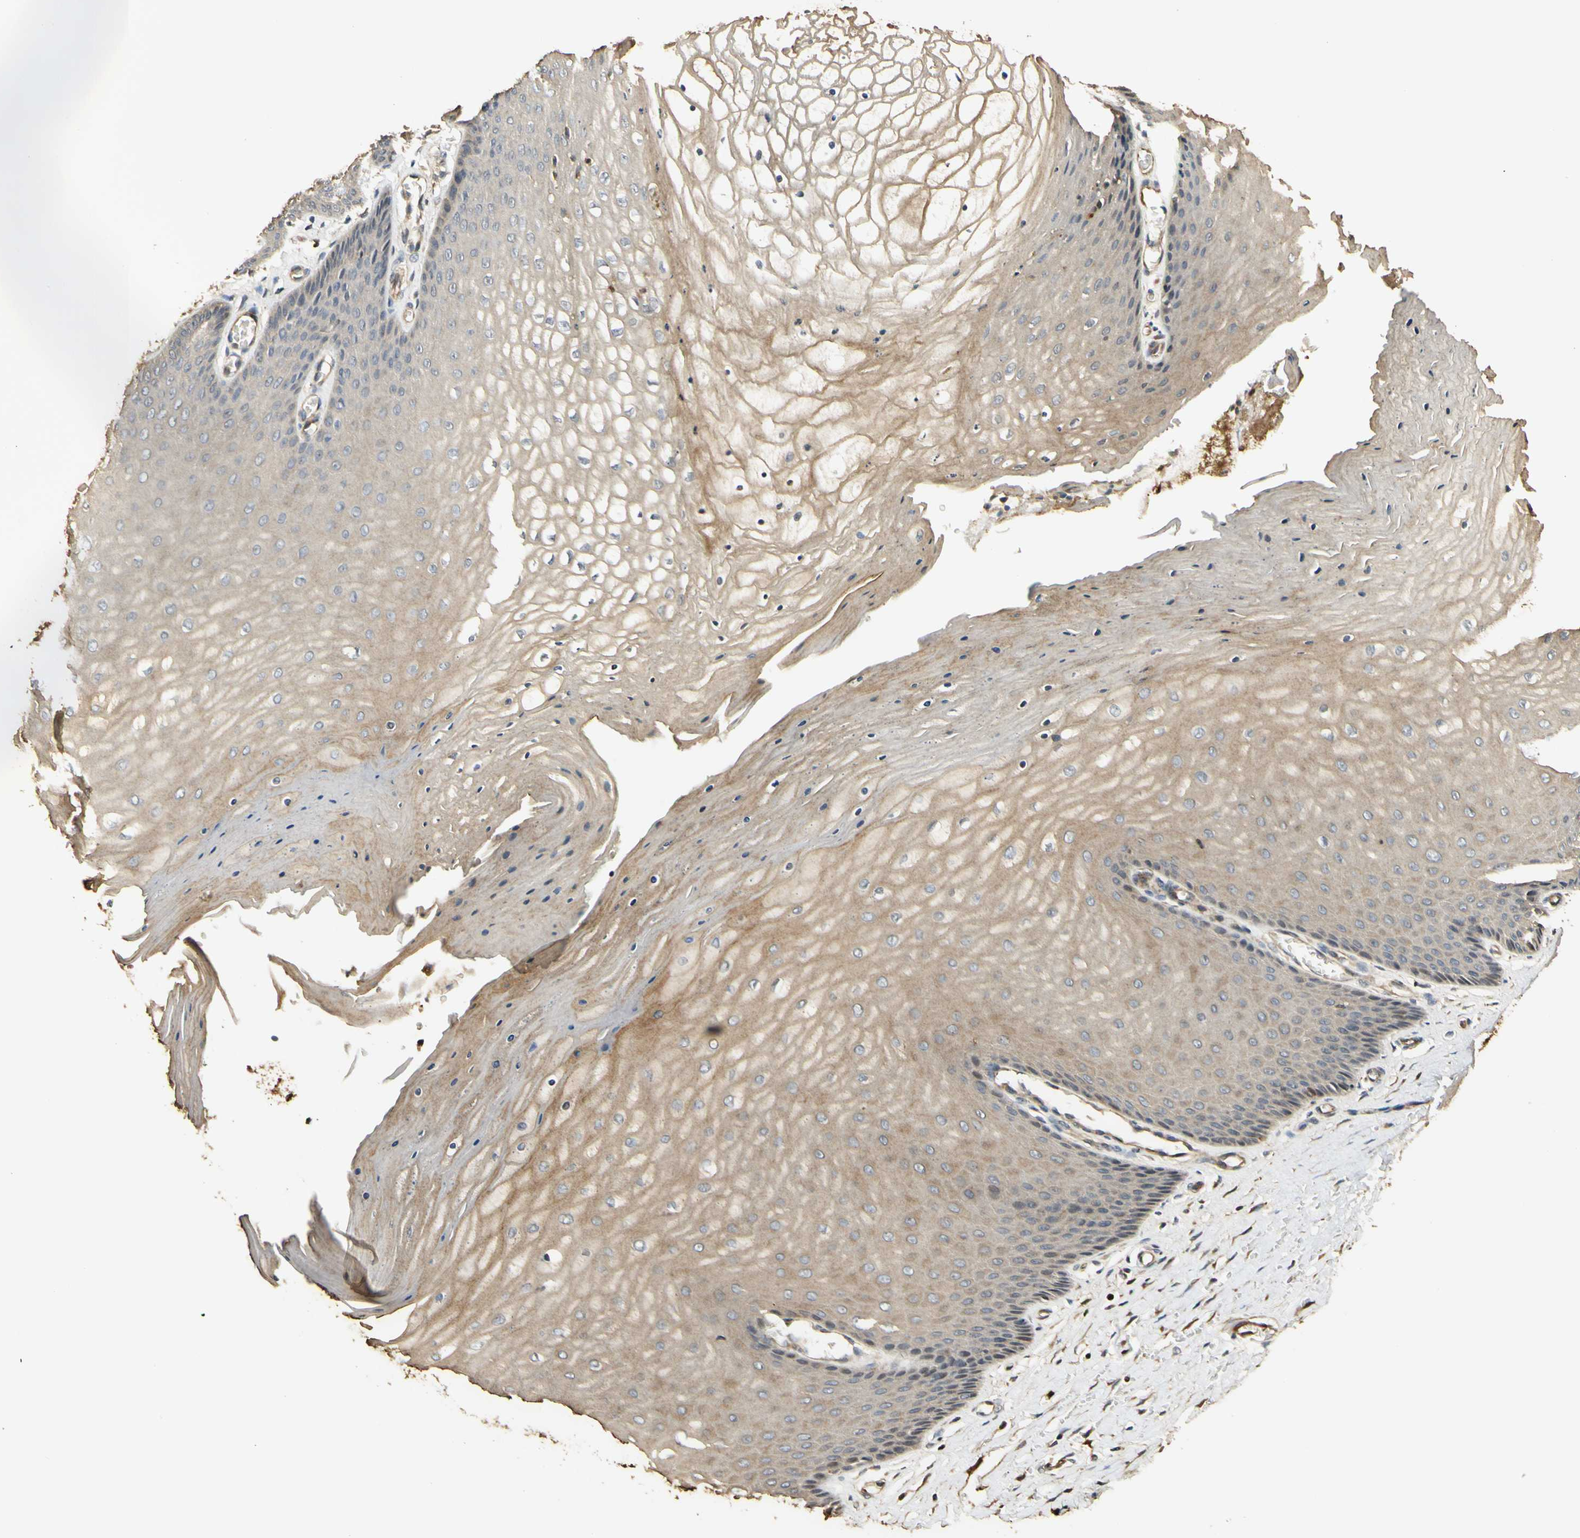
{"staining": {"intensity": "moderate", "quantity": "<25%", "location": "cytoplasmic/membranous"}, "tissue": "cervix", "cell_type": "Glandular cells", "image_type": "normal", "snomed": [{"axis": "morphology", "description": "Normal tissue, NOS"}, {"axis": "topography", "description": "Cervix"}], "caption": "A brown stain highlights moderate cytoplasmic/membranous staining of a protein in glandular cells of normal human cervix.", "gene": "AGER", "patient": {"sex": "female", "age": 55}}